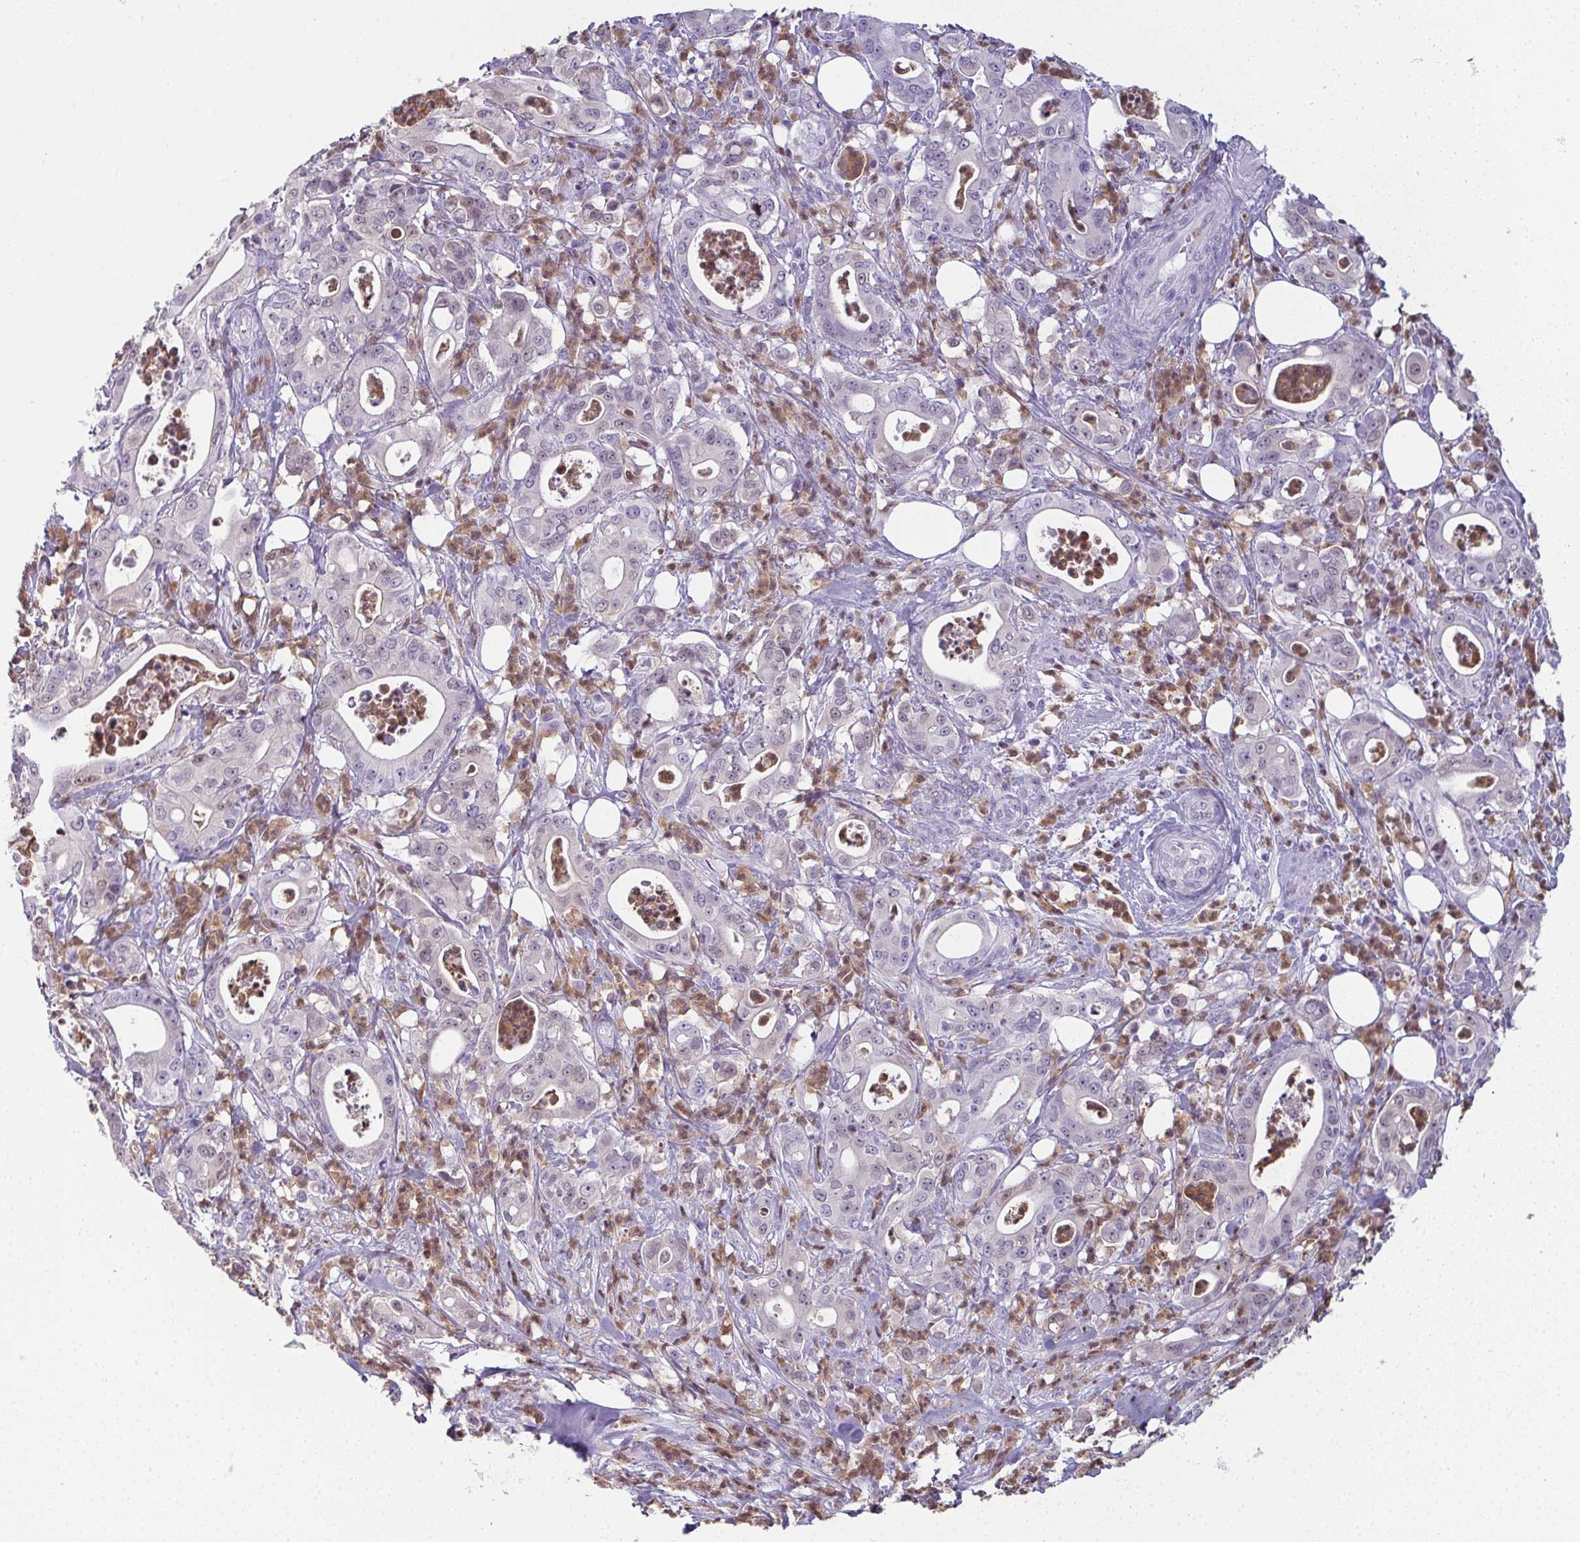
{"staining": {"intensity": "negative", "quantity": "none", "location": "none"}, "tissue": "pancreatic cancer", "cell_type": "Tumor cells", "image_type": "cancer", "snomed": [{"axis": "morphology", "description": "Adenocarcinoma, NOS"}, {"axis": "topography", "description": "Pancreas"}], "caption": "Immunohistochemistry (IHC) of adenocarcinoma (pancreatic) reveals no staining in tumor cells. The staining was performed using DAB (3,3'-diaminobenzidine) to visualize the protein expression in brown, while the nuclei were stained in blue with hematoxylin (Magnification: 20x).", "gene": "CDA", "patient": {"sex": "male", "age": 71}}